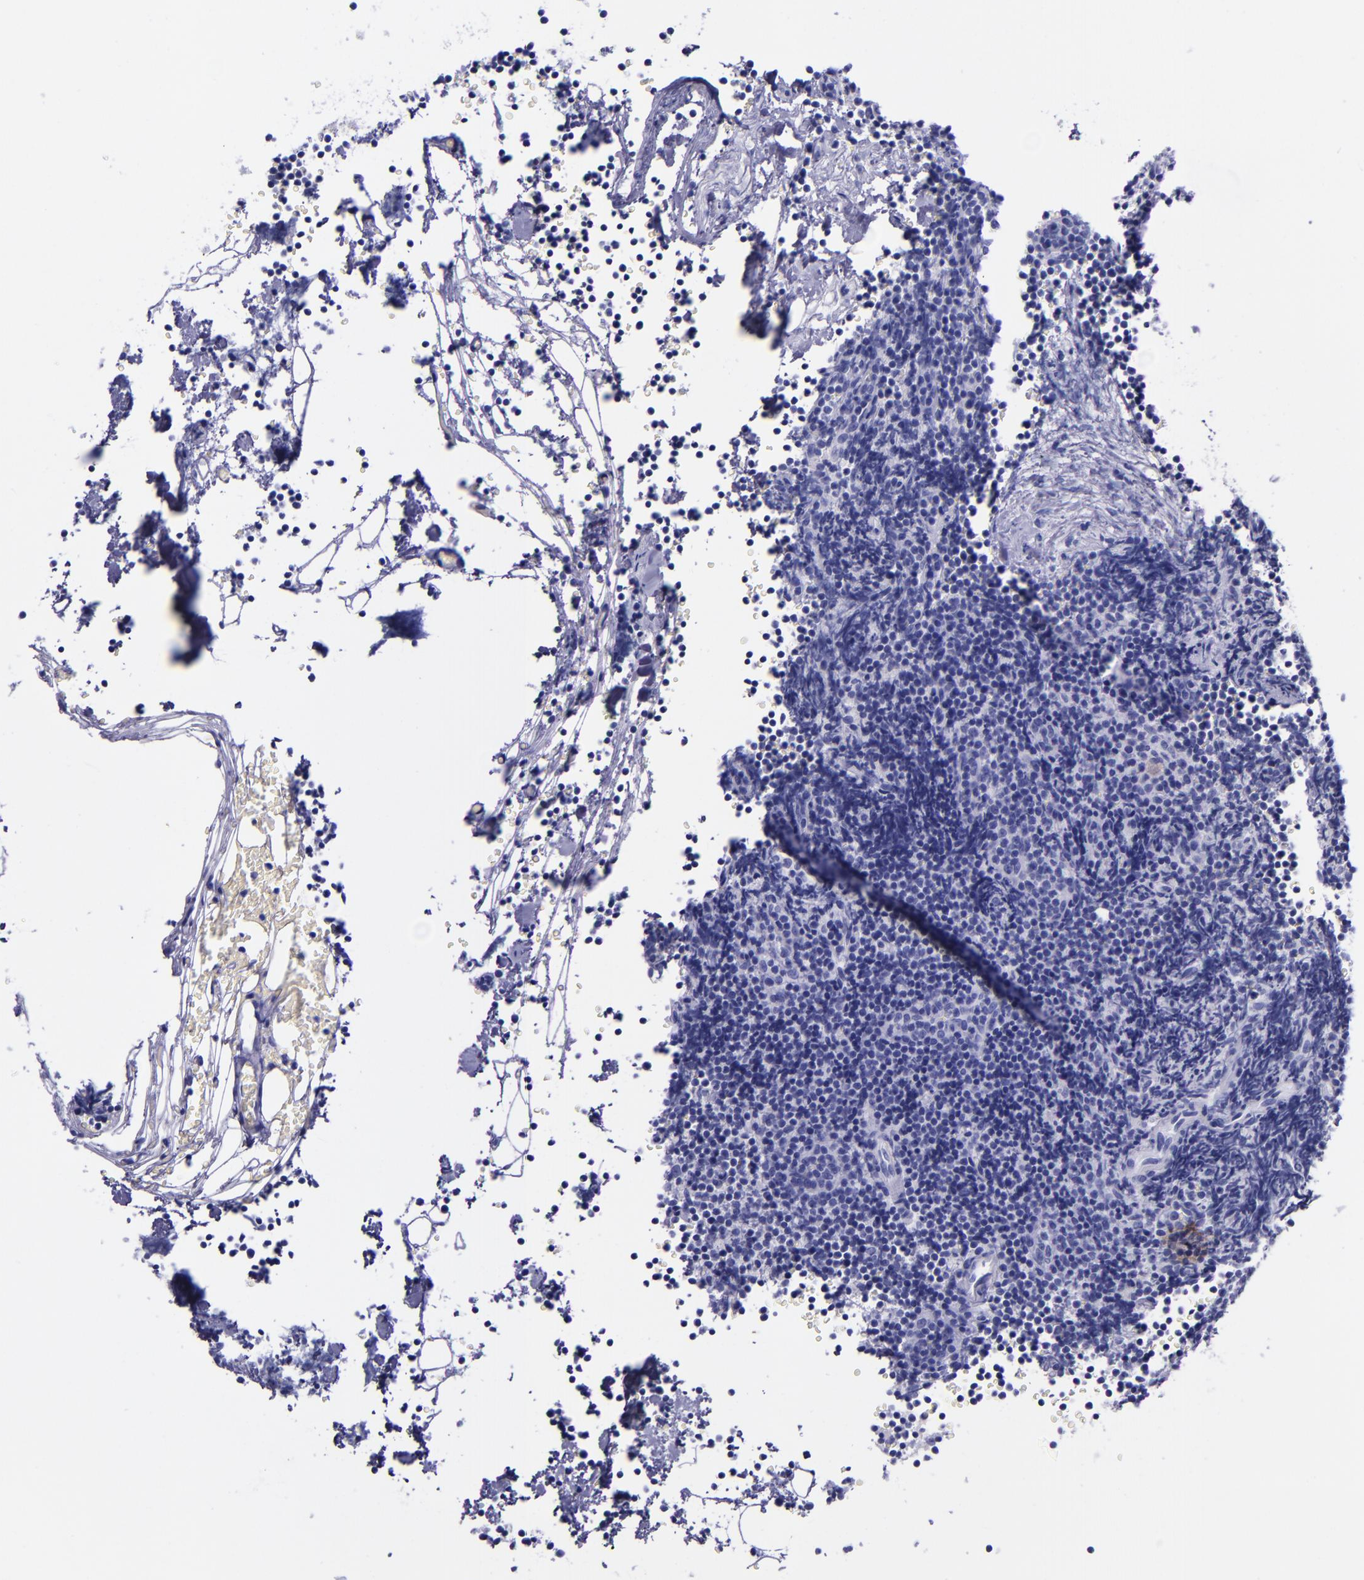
{"staining": {"intensity": "negative", "quantity": "none", "location": "none"}, "tissue": "lymphoma", "cell_type": "Tumor cells", "image_type": "cancer", "snomed": [{"axis": "morphology", "description": "Malignant lymphoma, non-Hodgkin's type, High grade"}, {"axis": "topography", "description": "Lymph node"}], "caption": "This is a micrograph of immunohistochemistry staining of high-grade malignant lymphoma, non-Hodgkin's type, which shows no positivity in tumor cells.", "gene": "KRT4", "patient": {"sex": "female", "age": 58}}